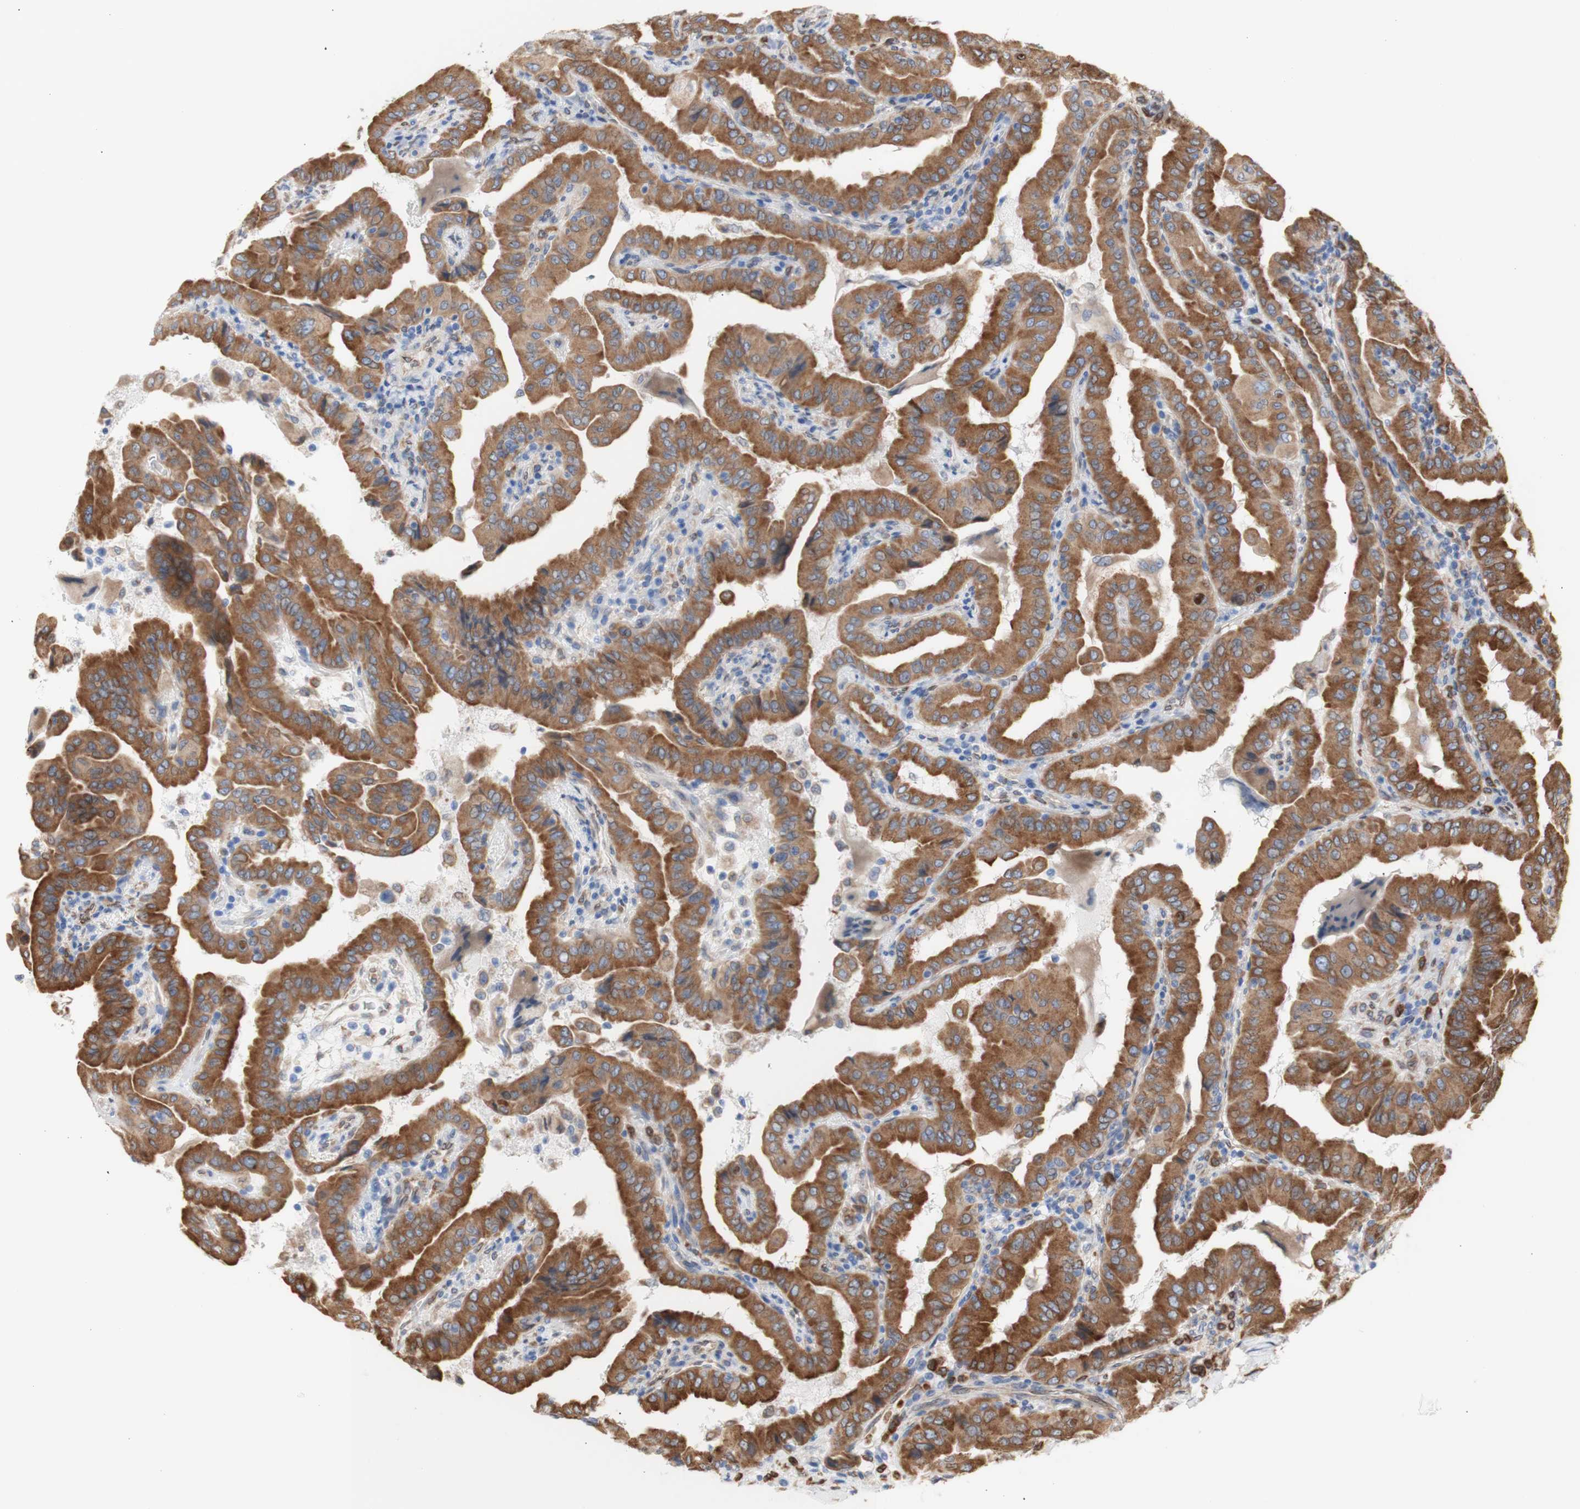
{"staining": {"intensity": "strong", "quantity": ">75%", "location": "cytoplasmic/membranous"}, "tissue": "thyroid cancer", "cell_type": "Tumor cells", "image_type": "cancer", "snomed": [{"axis": "morphology", "description": "Papillary adenocarcinoma, NOS"}, {"axis": "topography", "description": "Thyroid gland"}], "caption": "High-magnification brightfield microscopy of thyroid cancer stained with DAB (3,3'-diaminobenzidine) (brown) and counterstained with hematoxylin (blue). tumor cells exhibit strong cytoplasmic/membranous positivity is seen in about>75% of cells.", "gene": "ERLIN1", "patient": {"sex": "male", "age": 33}}